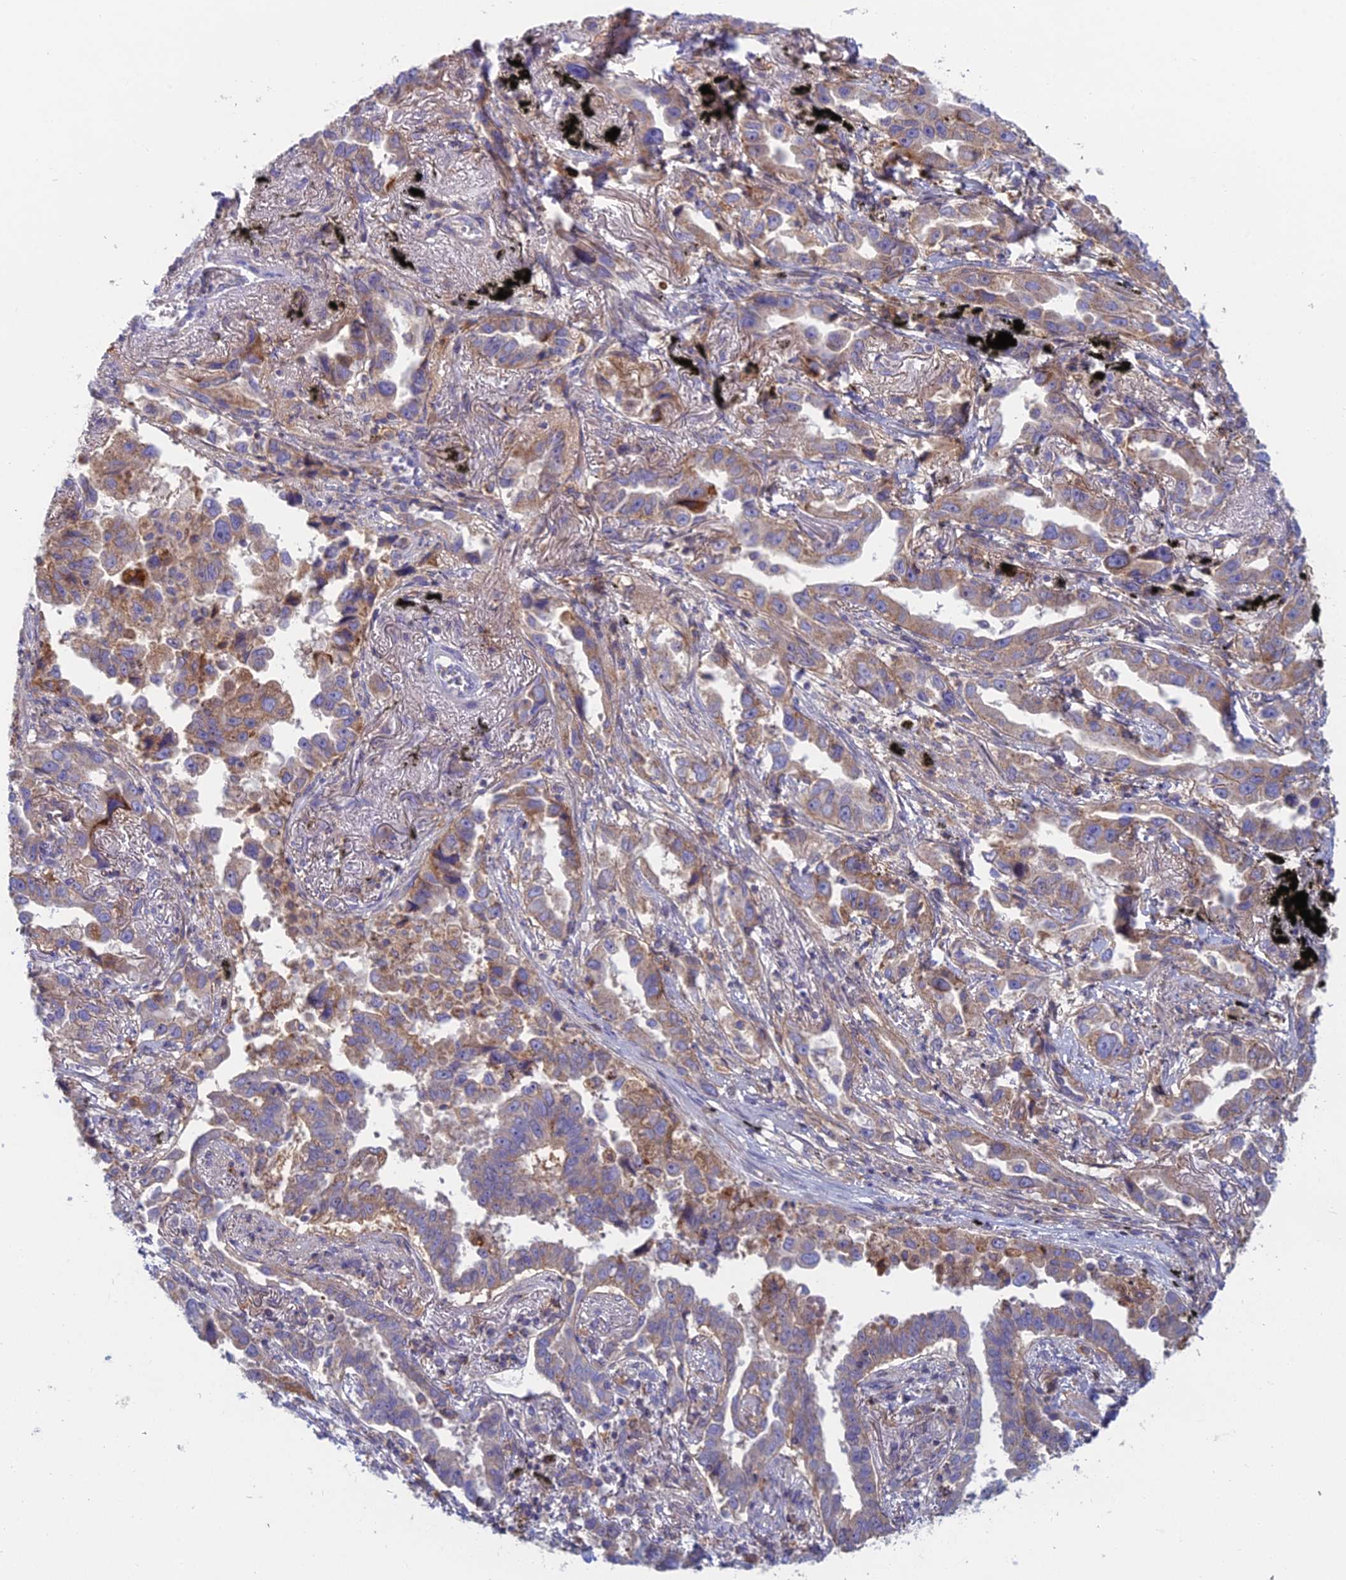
{"staining": {"intensity": "weak", "quantity": "25%-75%", "location": "cytoplasmic/membranous"}, "tissue": "lung cancer", "cell_type": "Tumor cells", "image_type": "cancer", "snomed": [{"axis": "morphology", "description": "Adenocarcinoma, NOS"}, {"axis": "topography", "description": "Lung"}], "caption": "Immunohistochemical staining of human lung cancer (adenocarcinoma) shows low levels of weak cytoplasmic/membranous protein staining in approximately 25%-75% of tumor cells.", "gene": "IFTAP", "patient": {"sex": "male", "age": 67}}